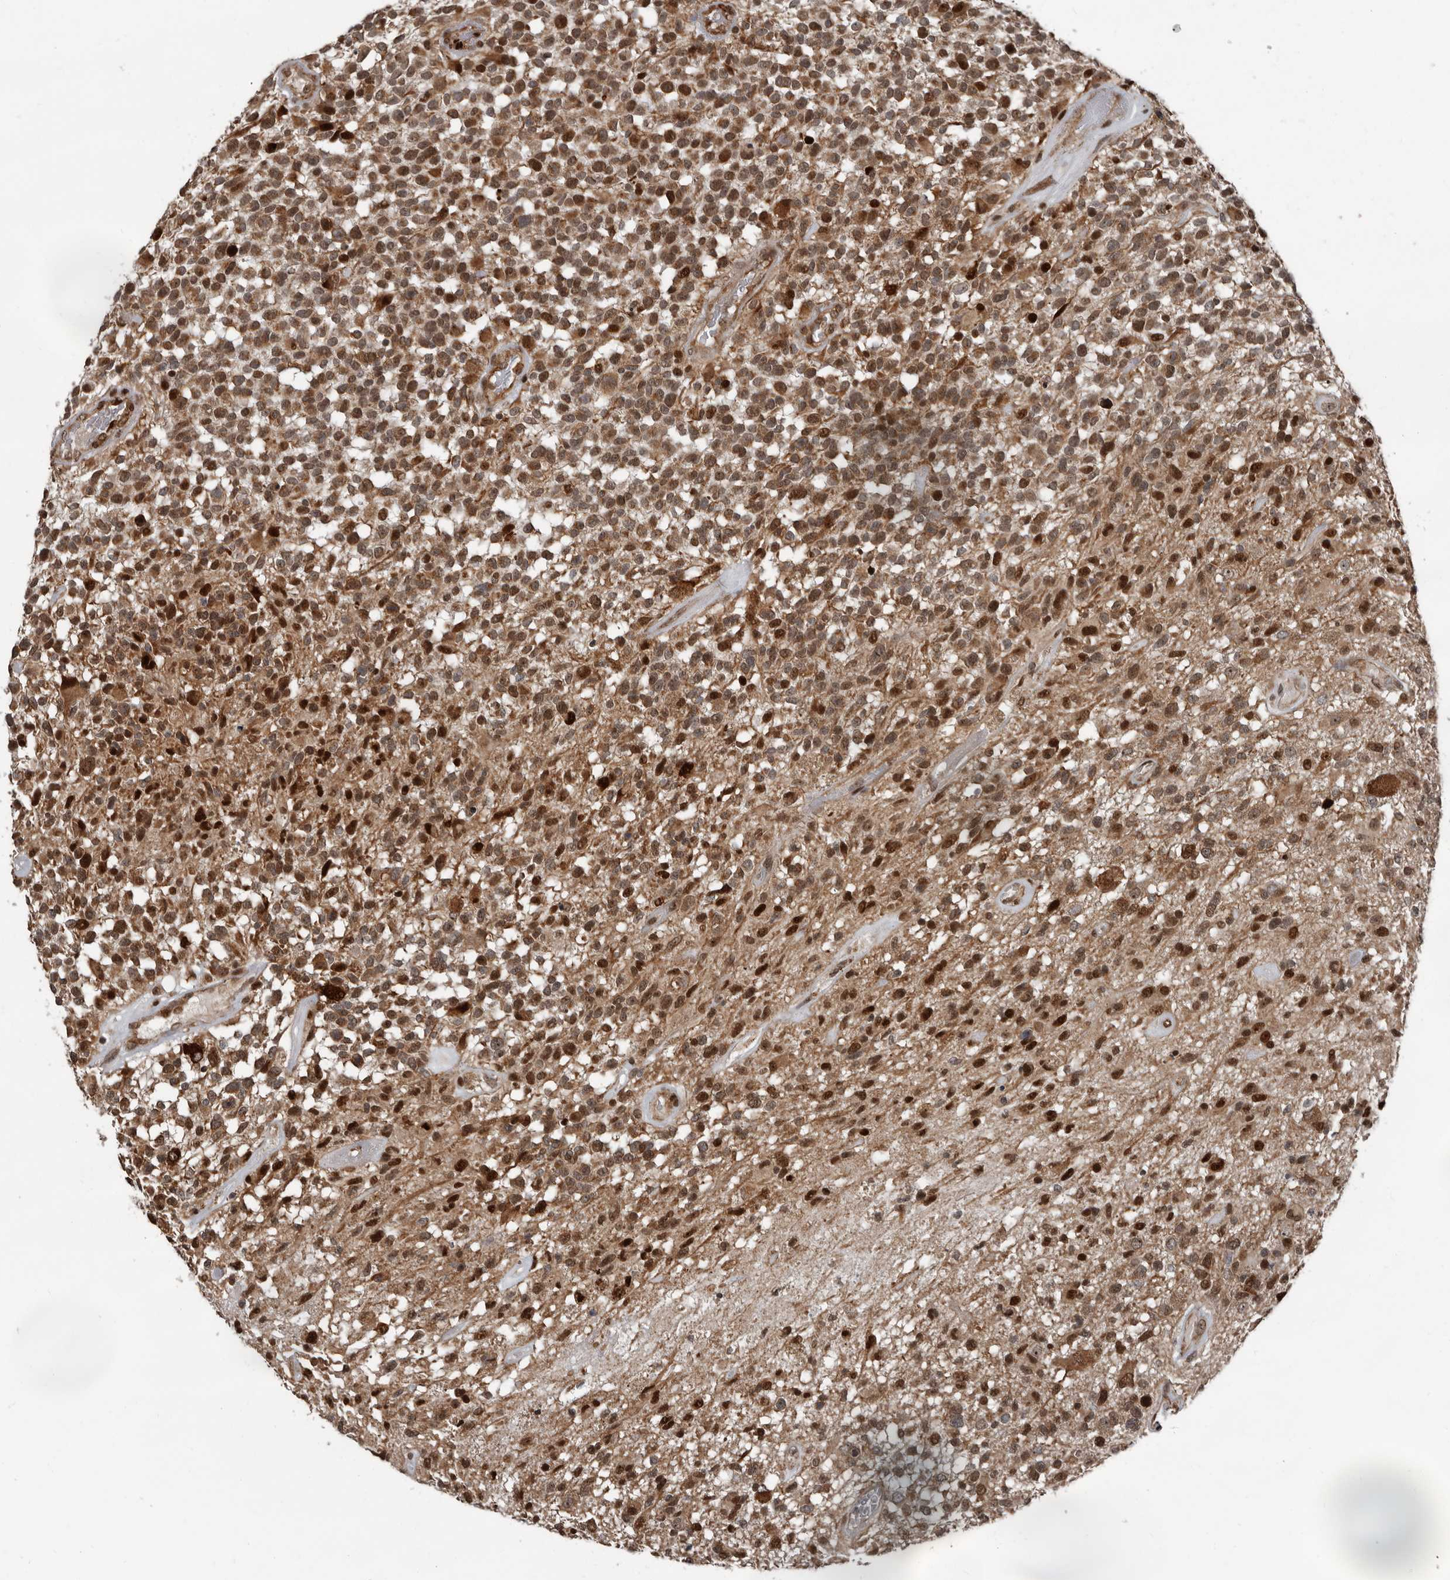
{"staining": {"intensity": "strong", "quantity": "25%-75%", "location": "cytoplasmic/membranous,nuclear"}, "tissue": "glioma", "cell_type": "Tumor cells", "image_type": "cancer", "snomed": [{"axis": "morphology", "description": "Glioma, malignant, High grade"}, {"axis": "morphology", "description": "Glioblastoma, NOS"}, {"axis": "topography", "description": "Brain"}], "caption": "Human glioma stained with a brown dye shows strong cytoplasmic/membranous and nuclear positive expression in about 25%-75% of tumor cells.", "gene": "CHD1L", "patient": {"sex": "male", "age": 60}}